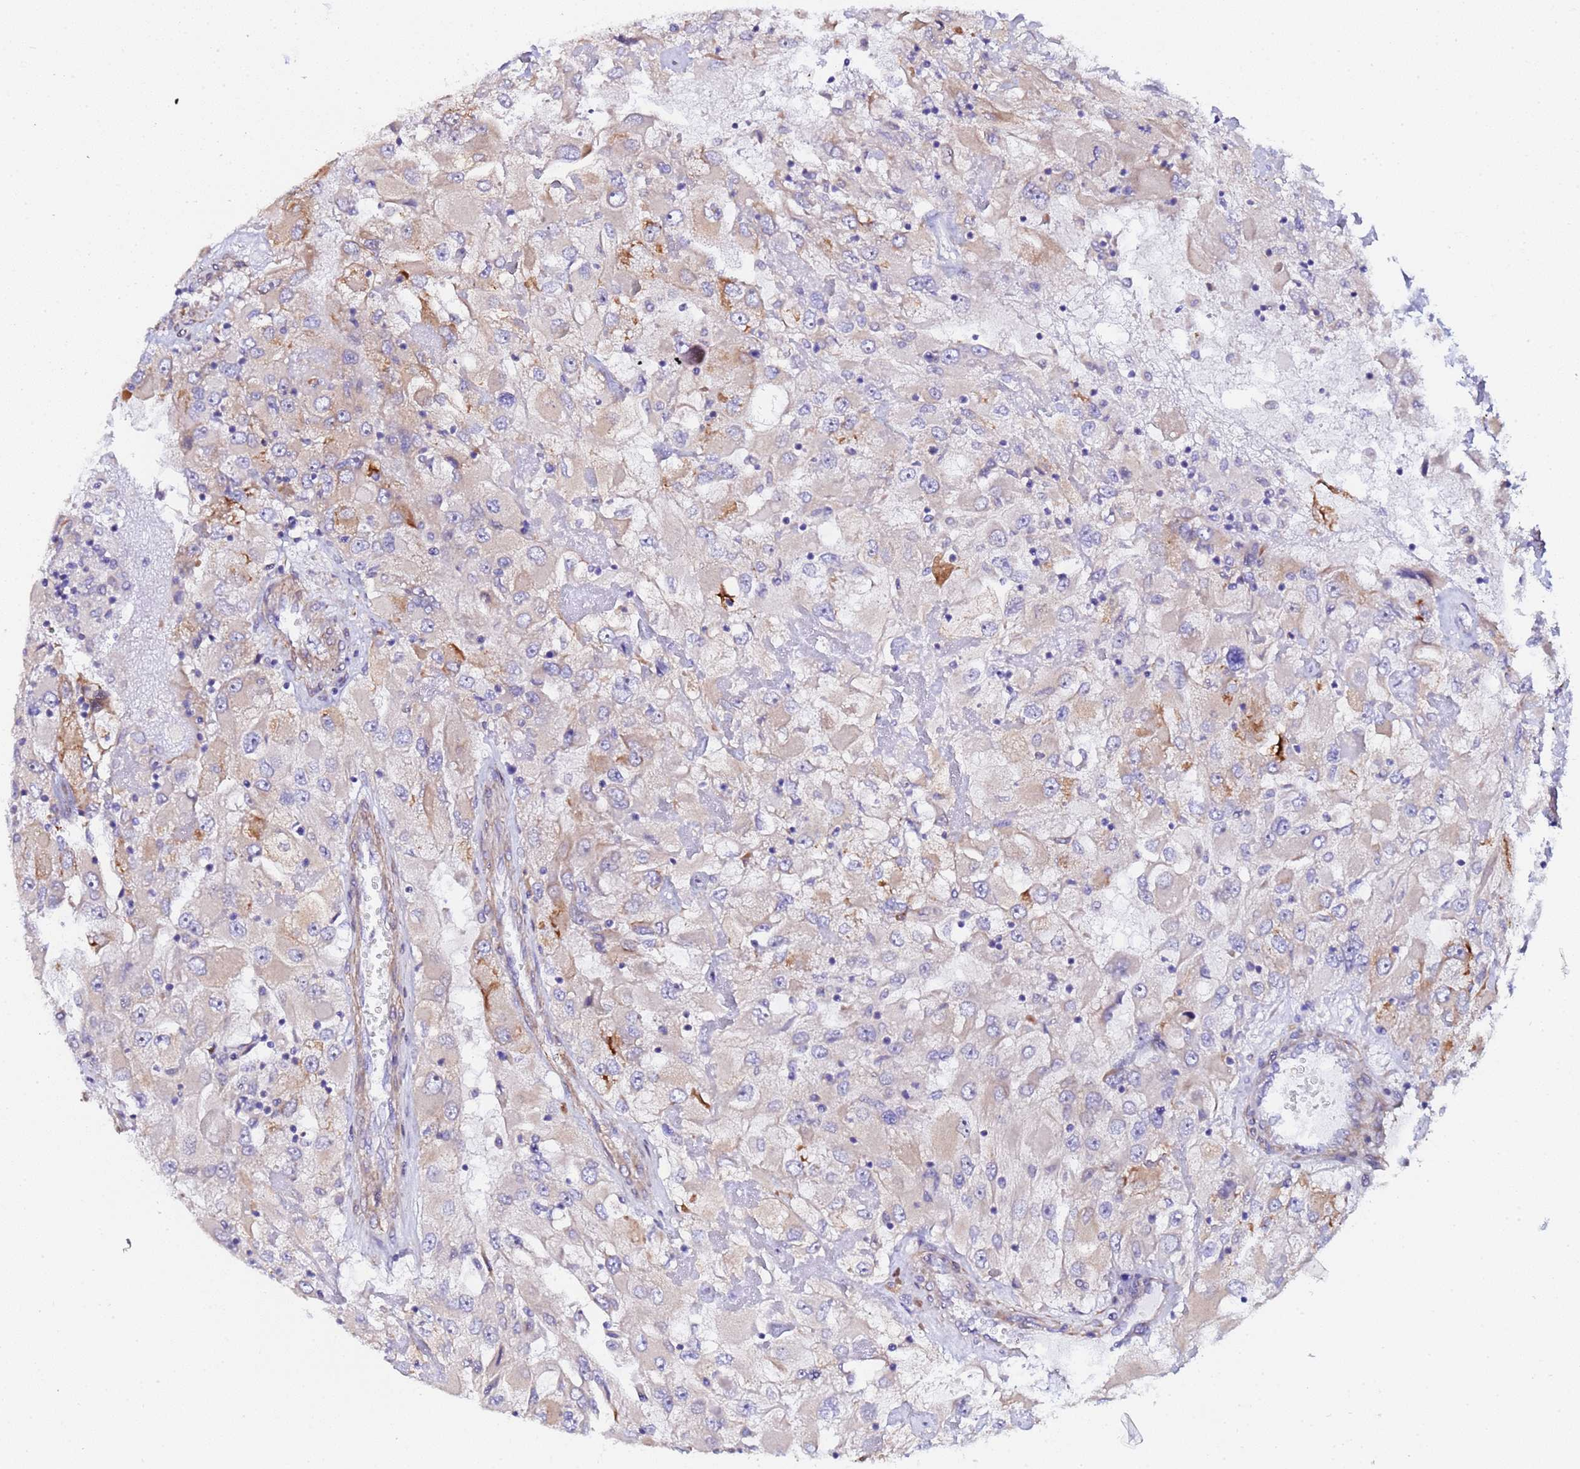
{"staining": {"intensity": "weak", "quantity": "25%-75%", "location": "cytoplasmic/membranous"}, "tissue": "renal cancer", "cell_type": "Tumor cells", "image_type": "cancer", "snomed": [{"axis": "morphology", "description": "Adenocarcinoma, NOS"}, {"axis": "topography", "description": "Kidney"}], "caption": "Renal cancer was stained to show a protein in brown. There is low levels of weak cytoplasmic/membranous positivity in about 25%-75% of tumor cells.", "gene": "JRKL", "patient": {"sex": "female", "age": 52}}